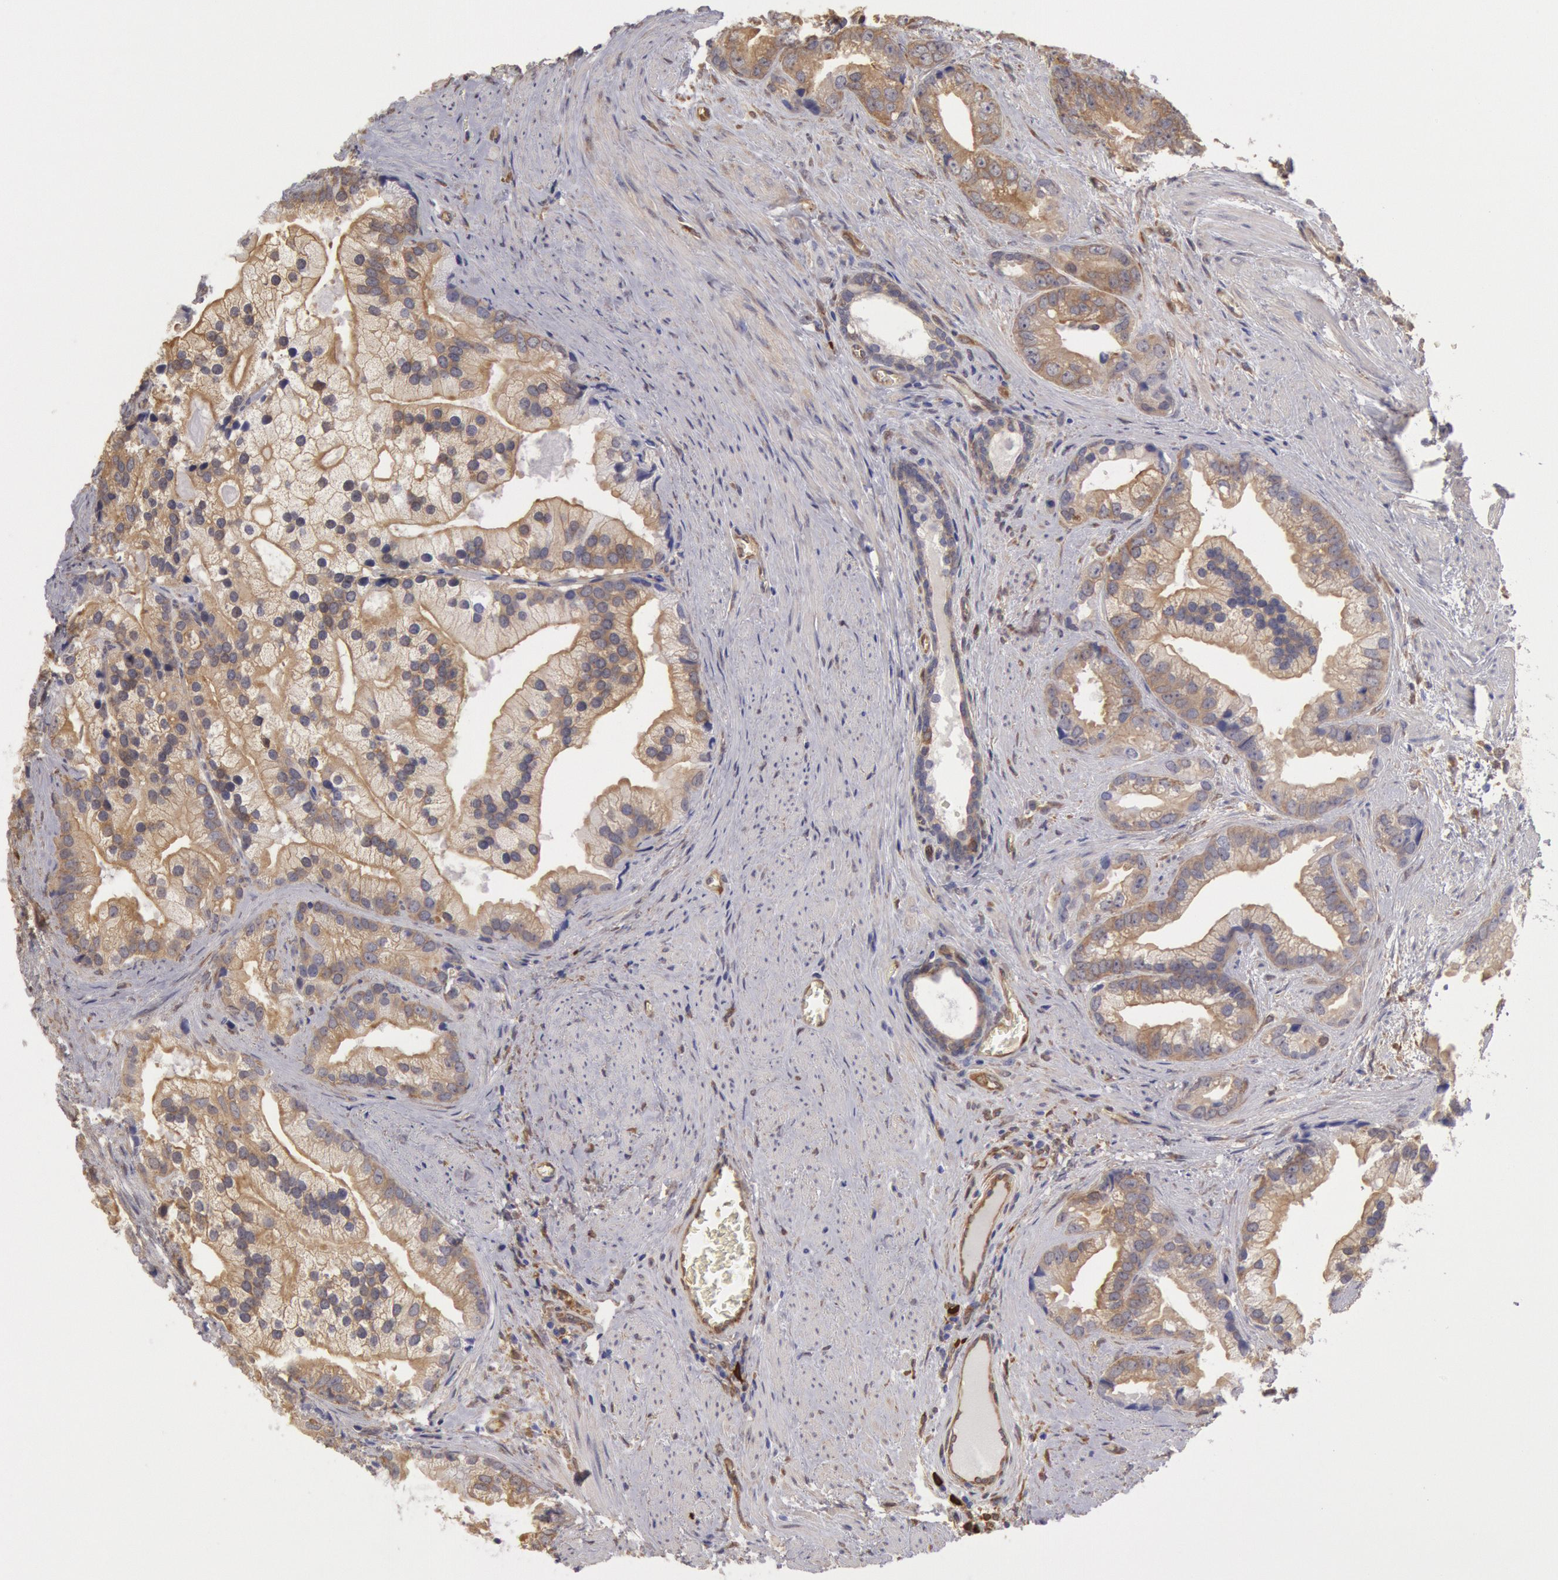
{"staining": {"intensity": "weak", "quantity": ">75%", "location": "cytoplasmic/membranous"}, "tissue": "prostate cancer", "cell_type": "Tumor cells", "image_type": "cancer", "snomed": [{"axis": "morphology", "description": "Adenocarcinoma, Low grade"}, {"axis": "topography", "description": "Prostate"}], "caption": "Immunohistochemical staining of prostate cancer shows low levels of weak cytoplasmic/membranous protein positivity in approximately >75% of tumor cells.", "gene": "CCDC50", "patient": {"sex": "male", "age": 71}}